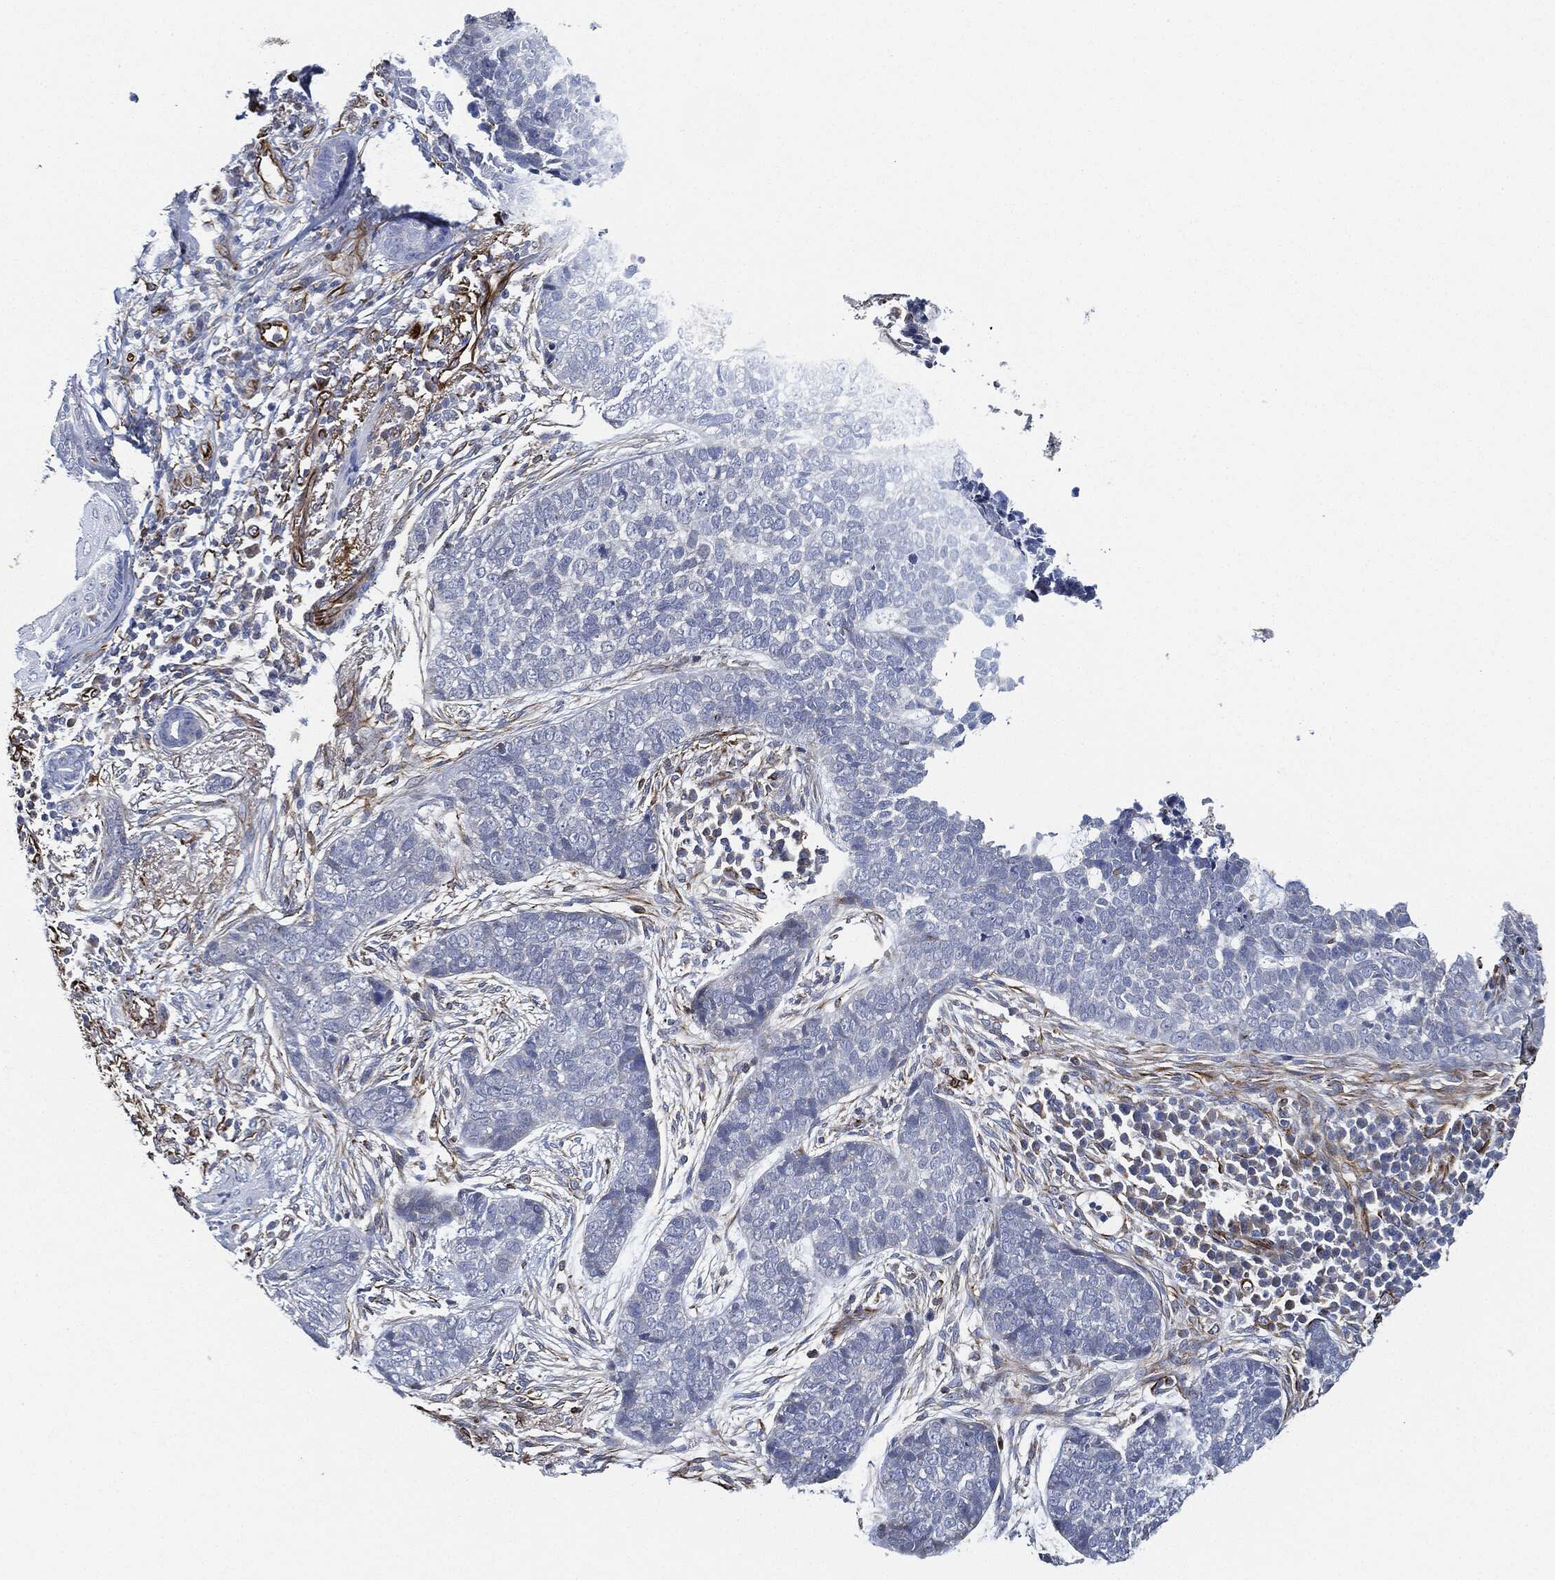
{"staining": {"intensity": "negative", "quantity": "none", "location": "none"}, "tissue": "skin cancer", "cell_type": "Tumor cells", "image_type": "cancer", "snomed": [{"axis": "morphology", "description": "Squamous cell carcinoma, NOS"}, {"axis": "topography", "description": "Skin"}], "caption": "High magnification brightfield microscopy of squamous cell carcinoma (skin) stained with DAB (3,3'-diaminobenzidine) (brown) and counterstained with hematoxylin (blue): tumor cells show no significant positivity.", "gene": "THSD1", "patient": {"sex": "male", "age": 88}}